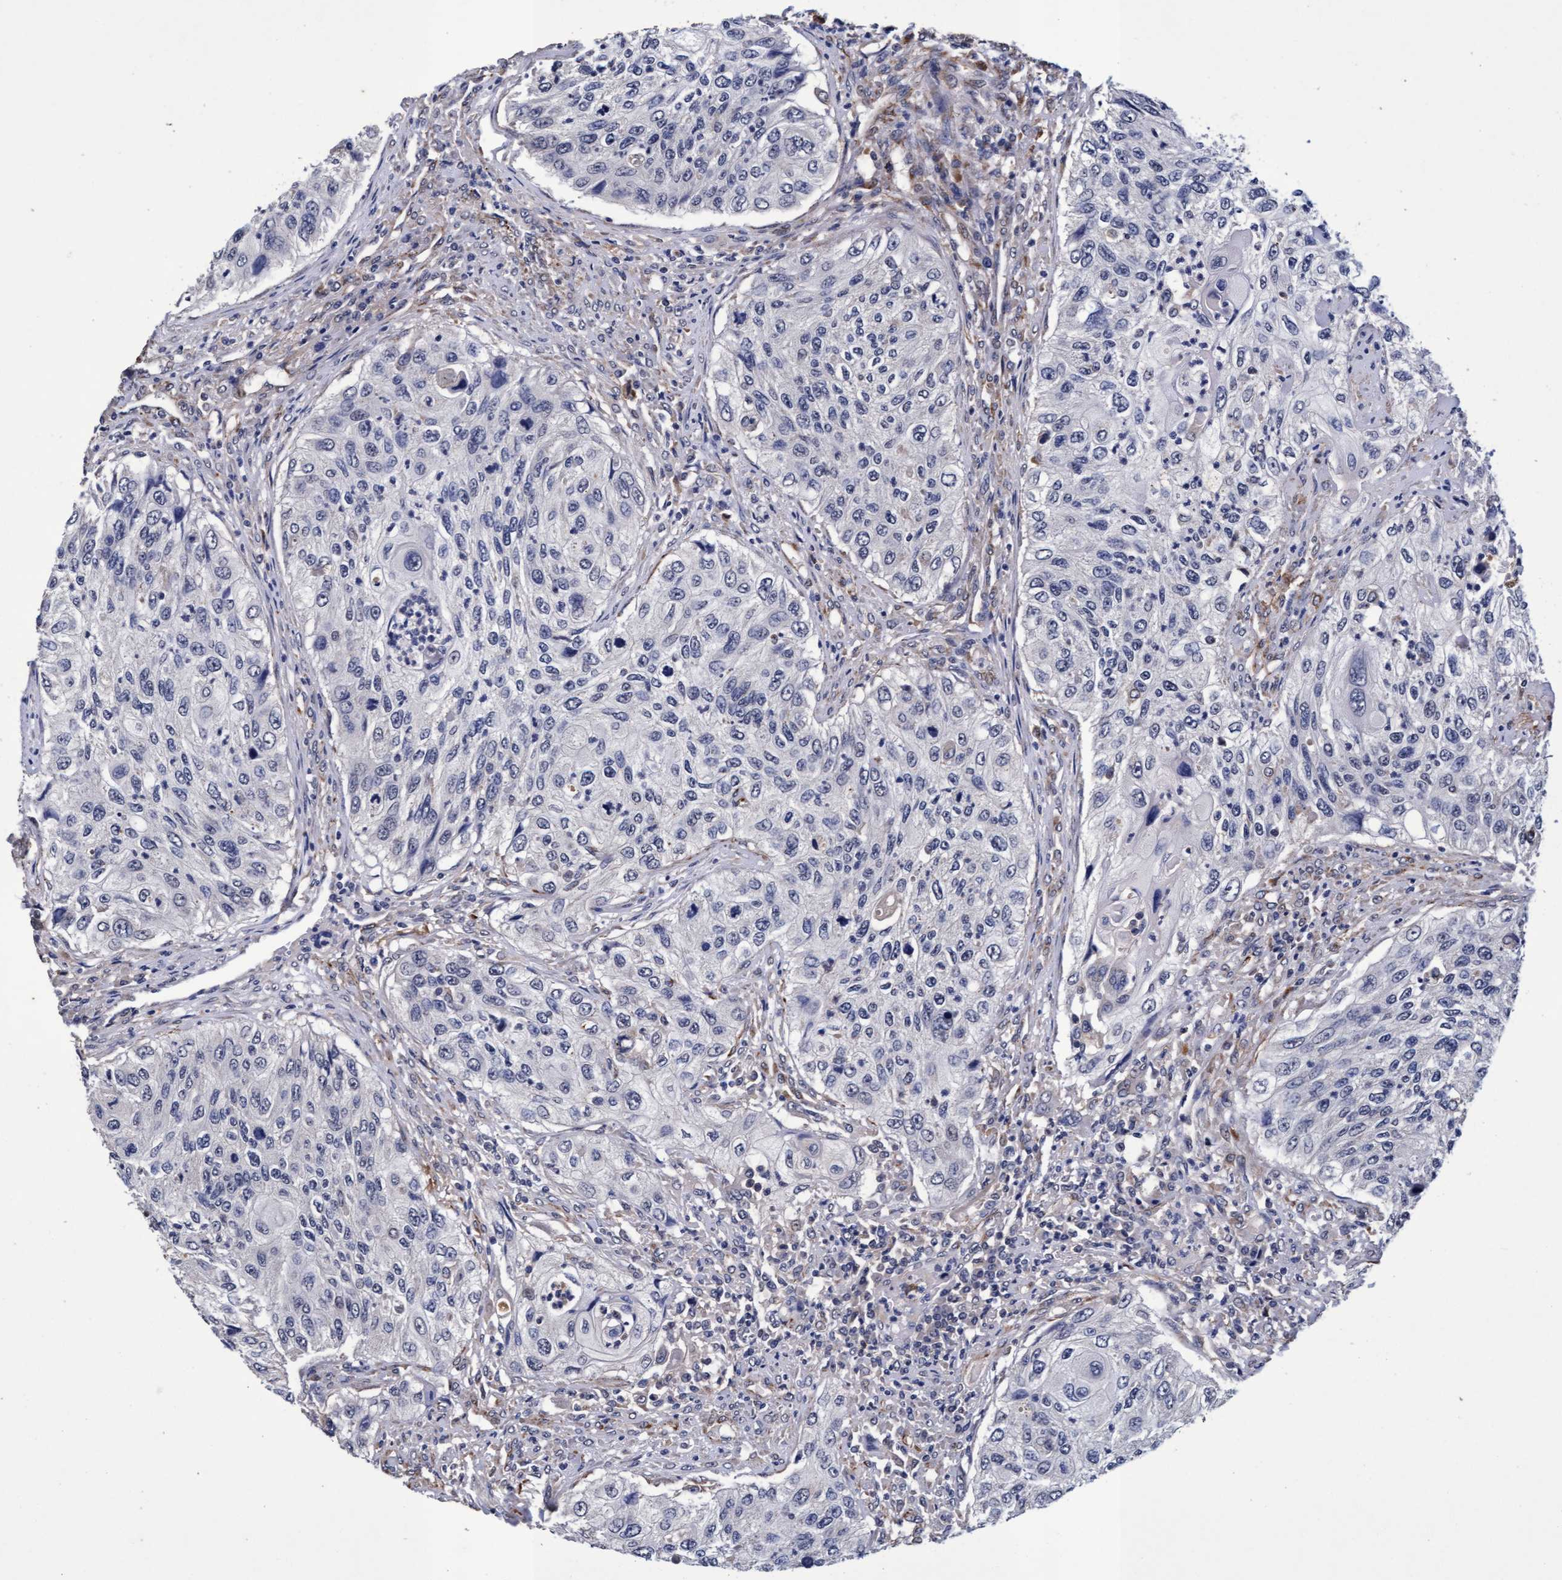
{"staining": {"intensity": "negative", "quantity": "none", "location": "none"}, "tissue": "urothelial cancer", "cell_type": "Tumor cells", "image_type": "cancer", "snomed": [{"axis": "morphology", "description": "Urothelial carcinoma, High grade"}, {"axis": "topography", "description": "Urinary bladder"}], "caption": "Immunohistochemistry image of neoplastic tissue: urothelial cancer stained with DAB shows no significant protein positivity in tumor cells. Brightfield microscopy of immunohistochemistry (IHC) stained with DAB (brown) and hematoxylin (blue), captured at high magnification.", "gene": "CPQ", "patient": {"sex": "female", "age": 60}}